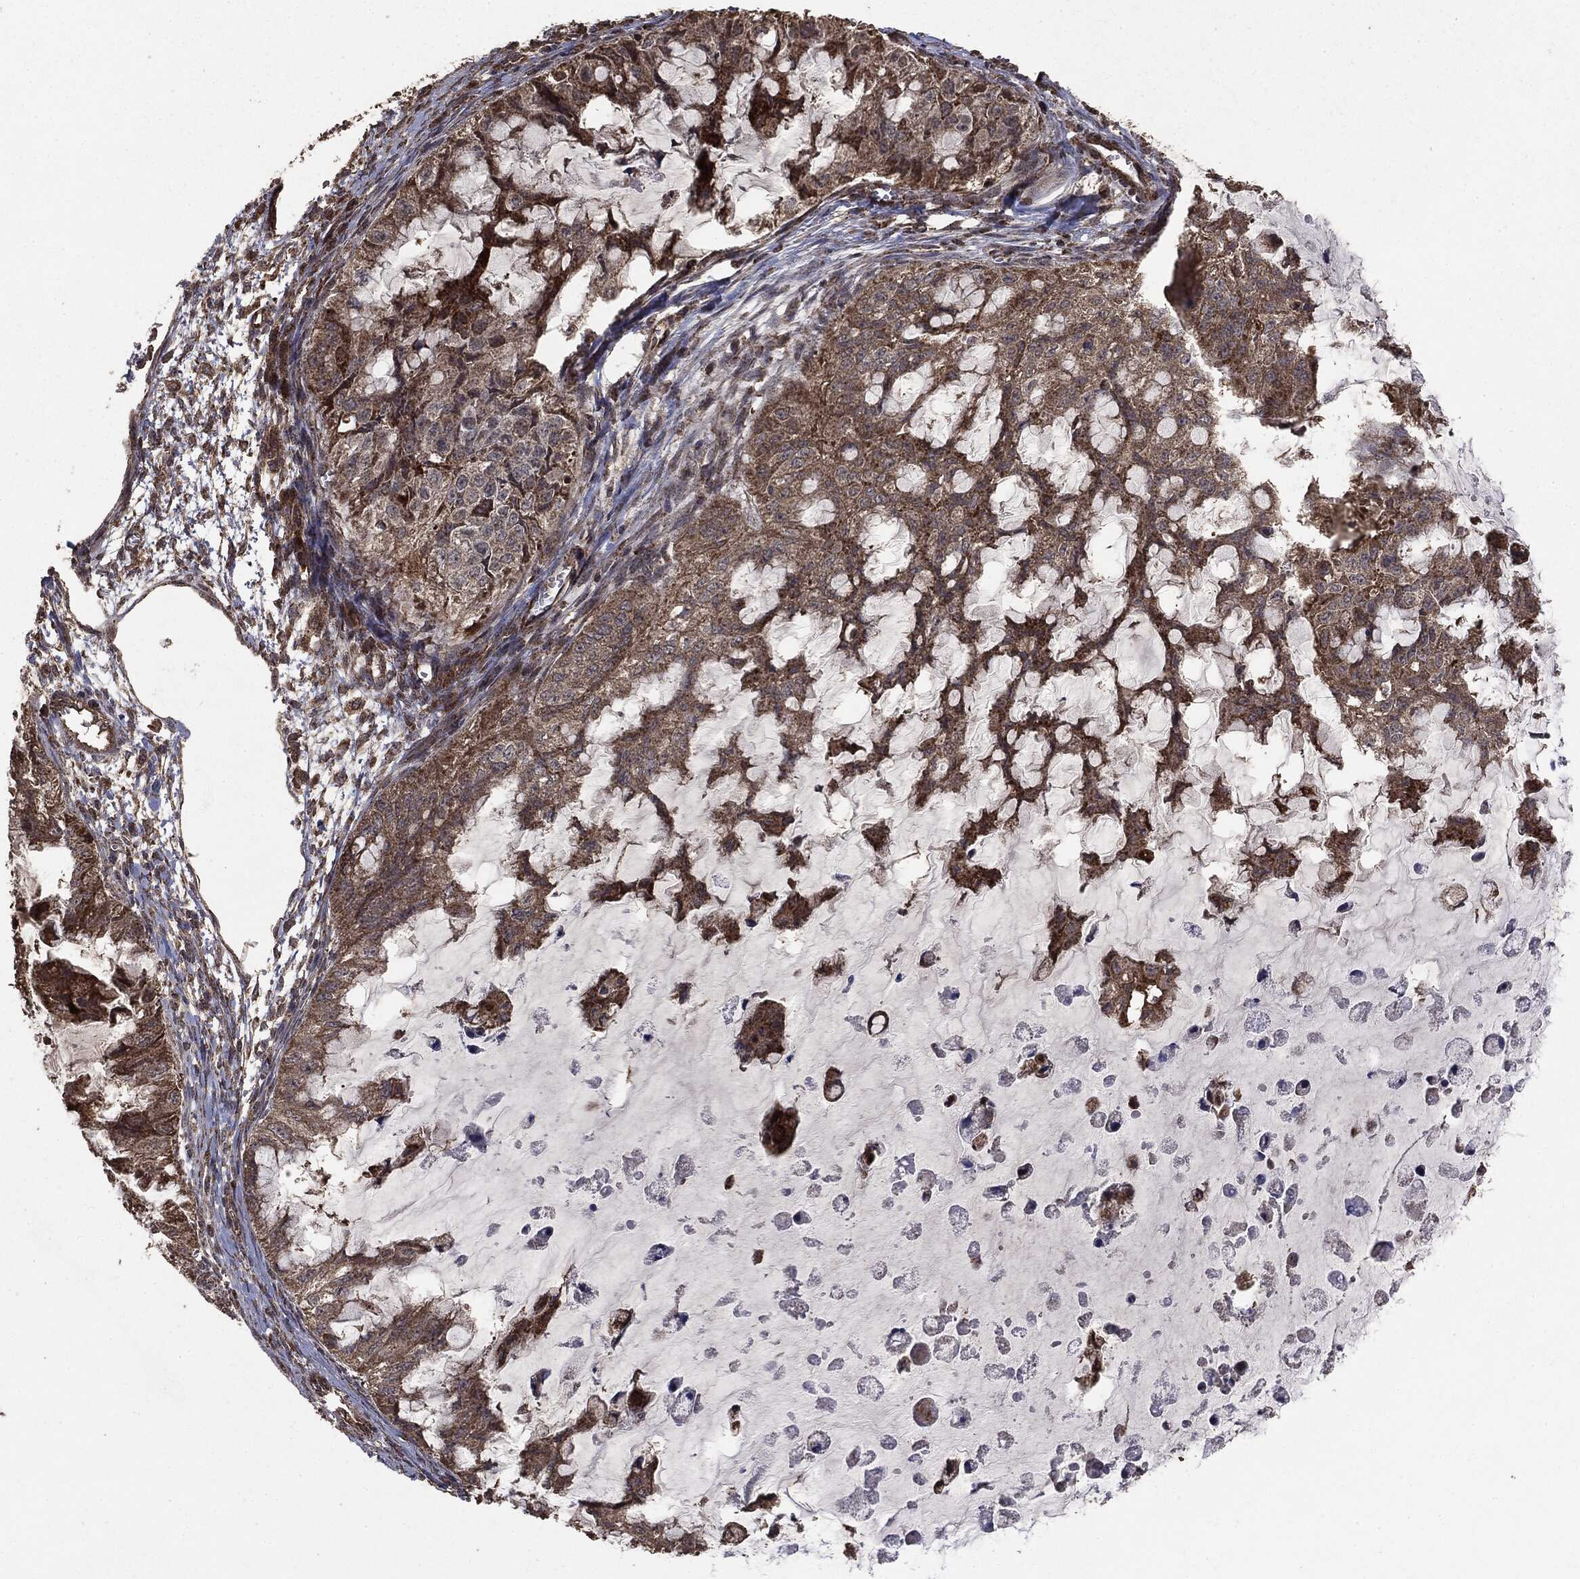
{"staining": {"intensity": "moderate", "quantity": ">75%", "location": "cytoplasmic/membranous"}, "tissue": "ovarian cancer", "cell_type": "Tumor cells", "image_type": "cancer", "snomed": [{"axis": "morphology", "description": "Cystadenocarcinoma, mucinous, NOS"}, {"axis": "topography", "description": "Ovary"}], "caption": "DAB immunohistochemical staining of mucinous cystadenocarcinoma (ovarian) exhibits moderate cytoplasmic/membranous protein staining in approximately >75% of tumor cells.", "gene": "MTOR", "patient": {"sex": "female", "age": 72}}